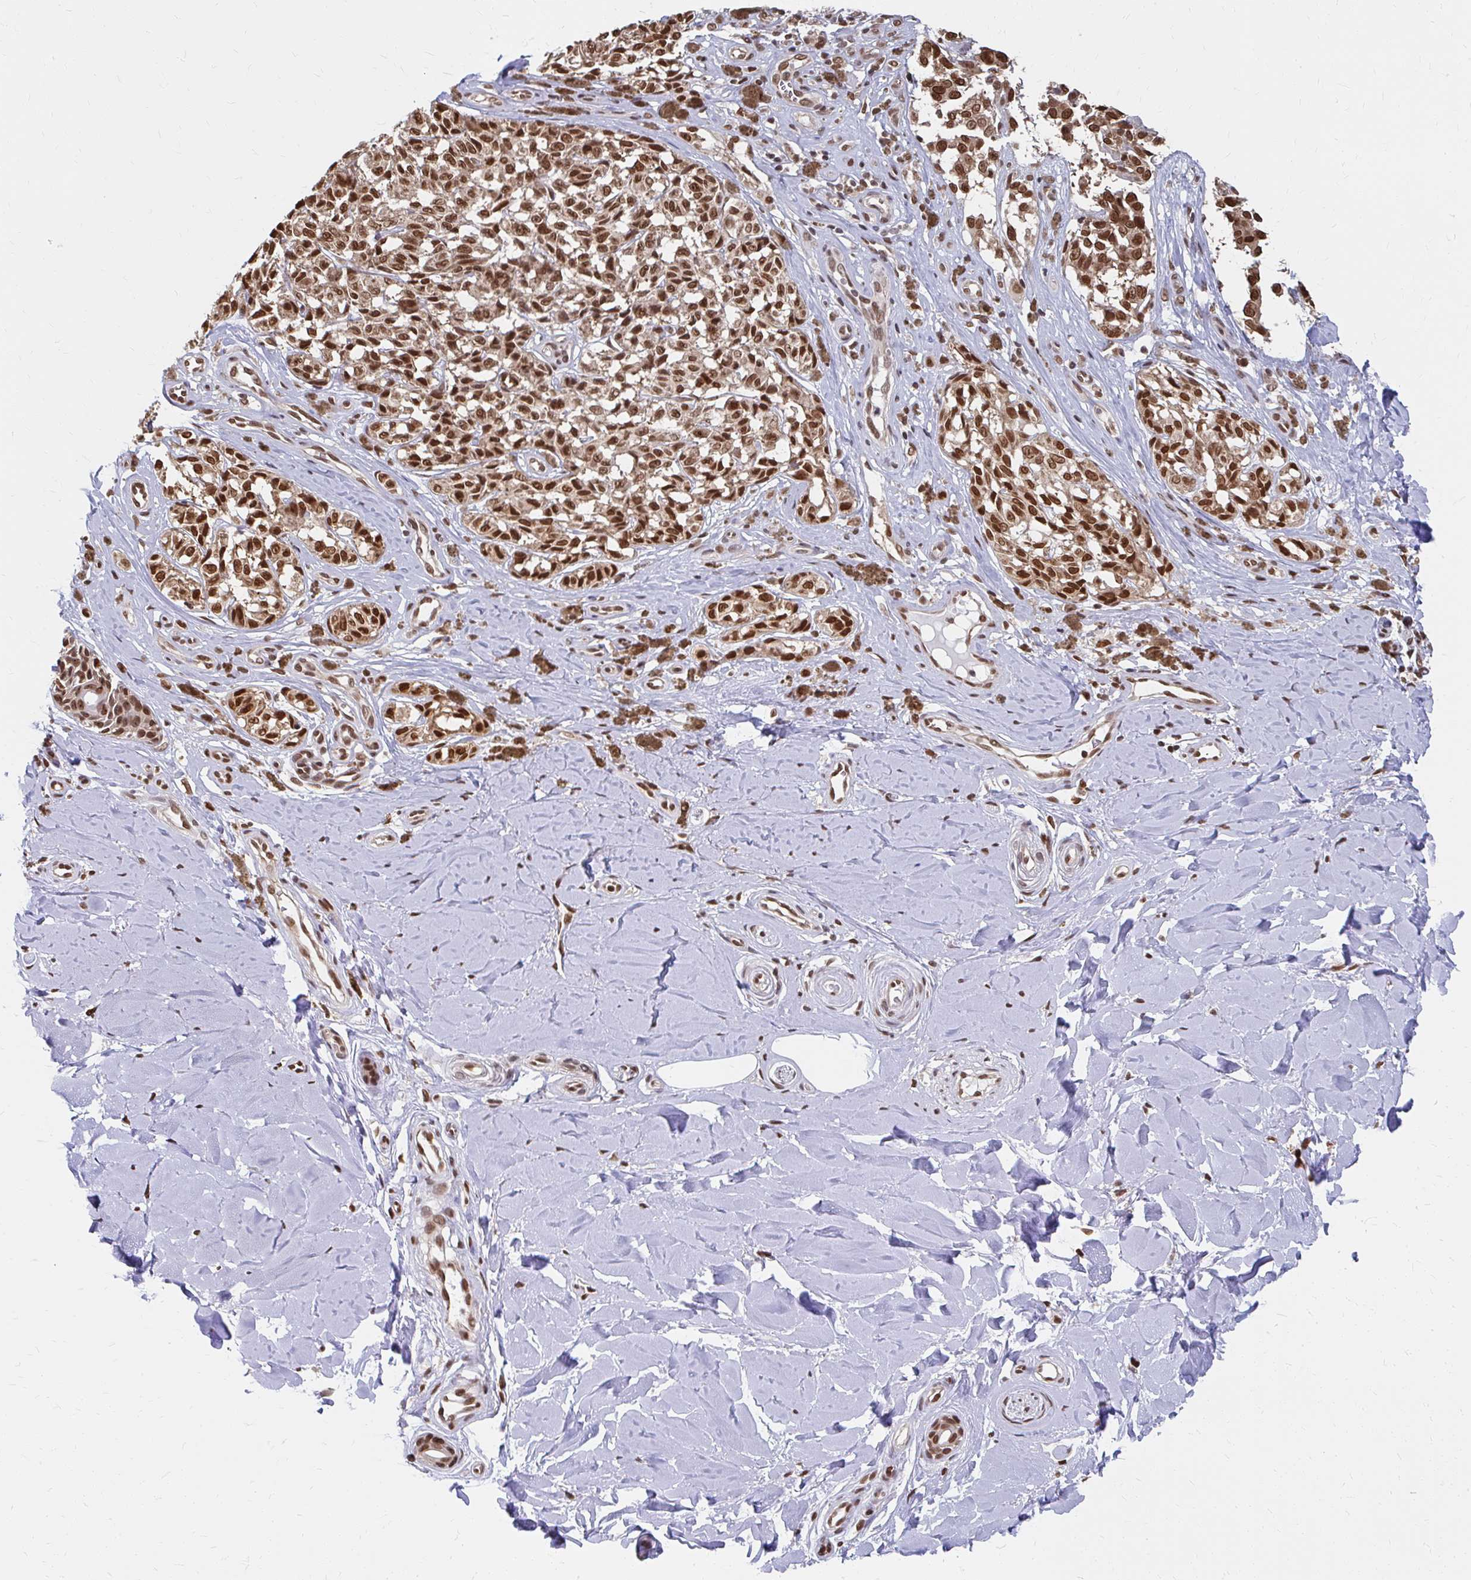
{"staining": {"intensity": "strong", "quantity": ">75%", "location": "nuclear"}, "tissue": "melanoma", "cell_type": "Tumor cells", "image_type": "cancer", "snomed": [{"axis": "morphology", "description": "Malignant melanoma, NOS"}, {"axis": "topography", "description": "Skin"}], "caption": "This is an image of IHC staining of melanoma, which shows strong expression in the nuclear of tumor cells.", "gene": "XPO1", "patient": {"sex": "female", "age": 65}}